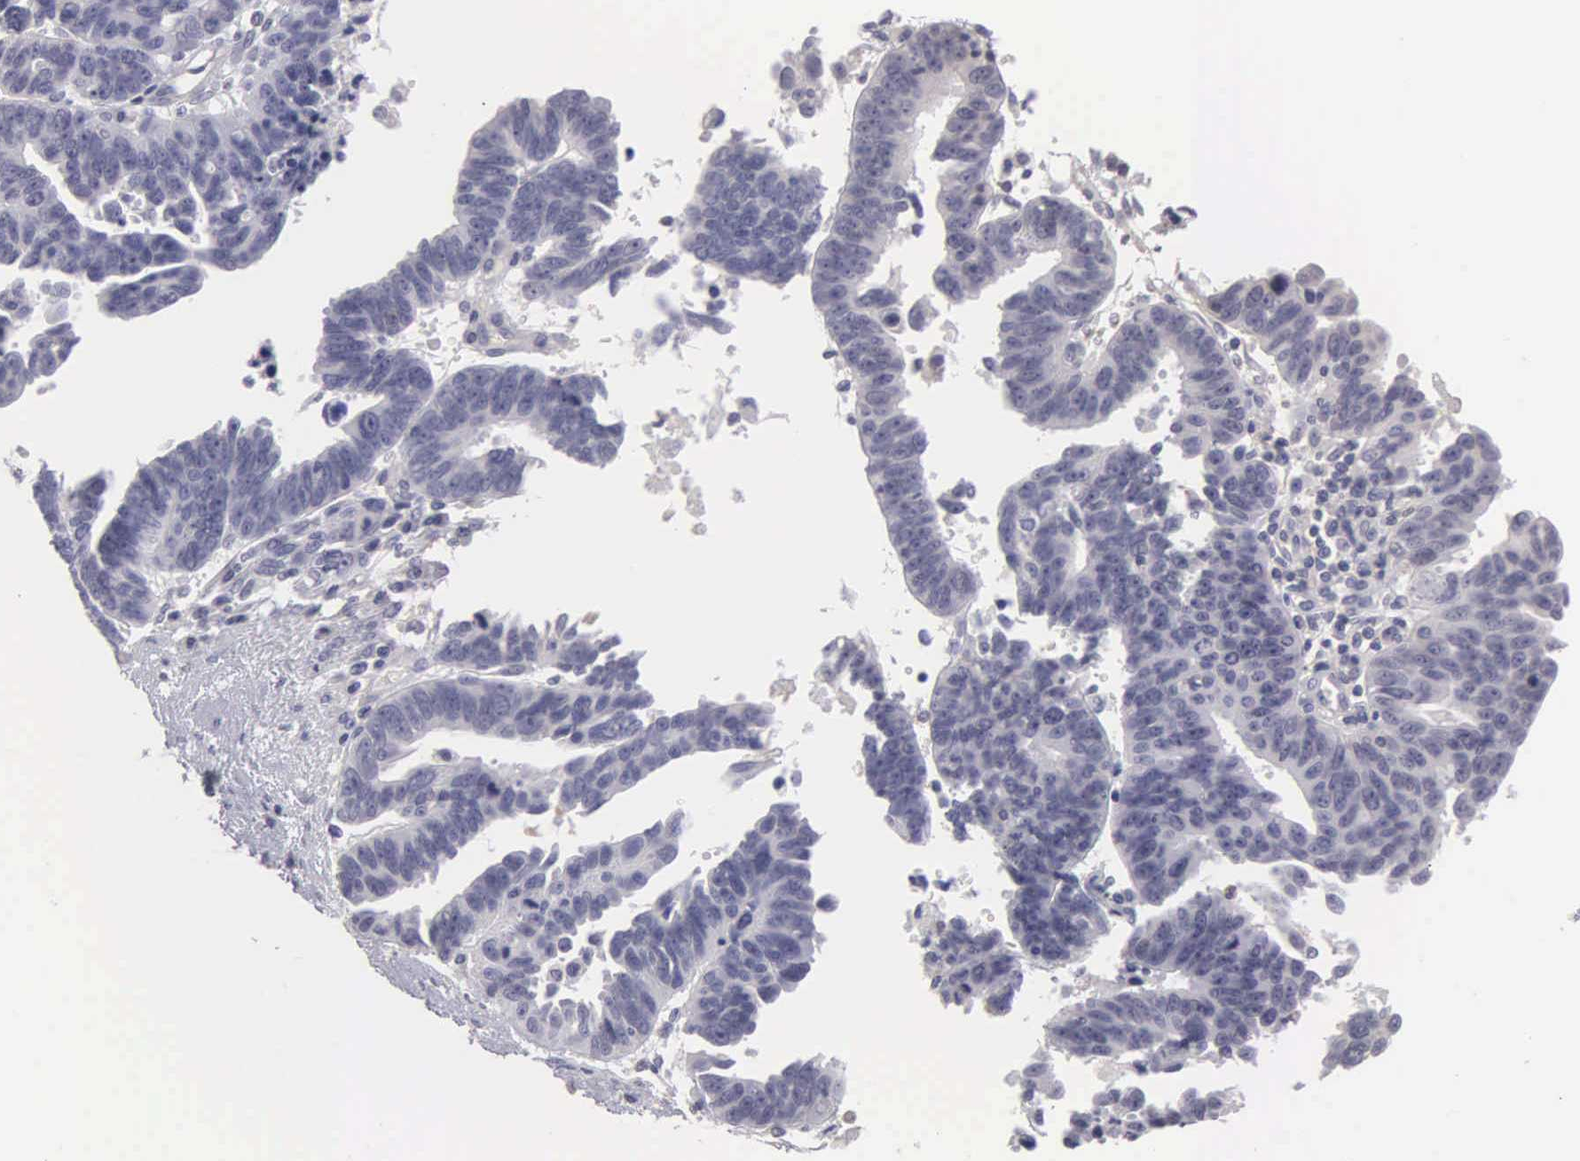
{"staining": {"intensity": "negative", "quantity": "none", "location": "none"}, "tissue": "ovarian cancer", "cell_type": "Tumor cells", "image_type": "cancer", "snomed": [{"axis": "morphology", "description": "Carcinoma, endometroid"}, {"axis": "morphology", "description": "Cystadenocarcinoma, serous, NOS"}, {"axis": "topography", "description": "Ovary"}], "caption": "A histopathology image of human ovarian serous cystadenocarcinoma is negative for staining in tumor cells. (DAB (3,3'-diaminobenzidine) IHC visualized using brightfield microscopy, high magnification).", "gene": "BRD1", "patient": {"sex": "female", "age": 45}}